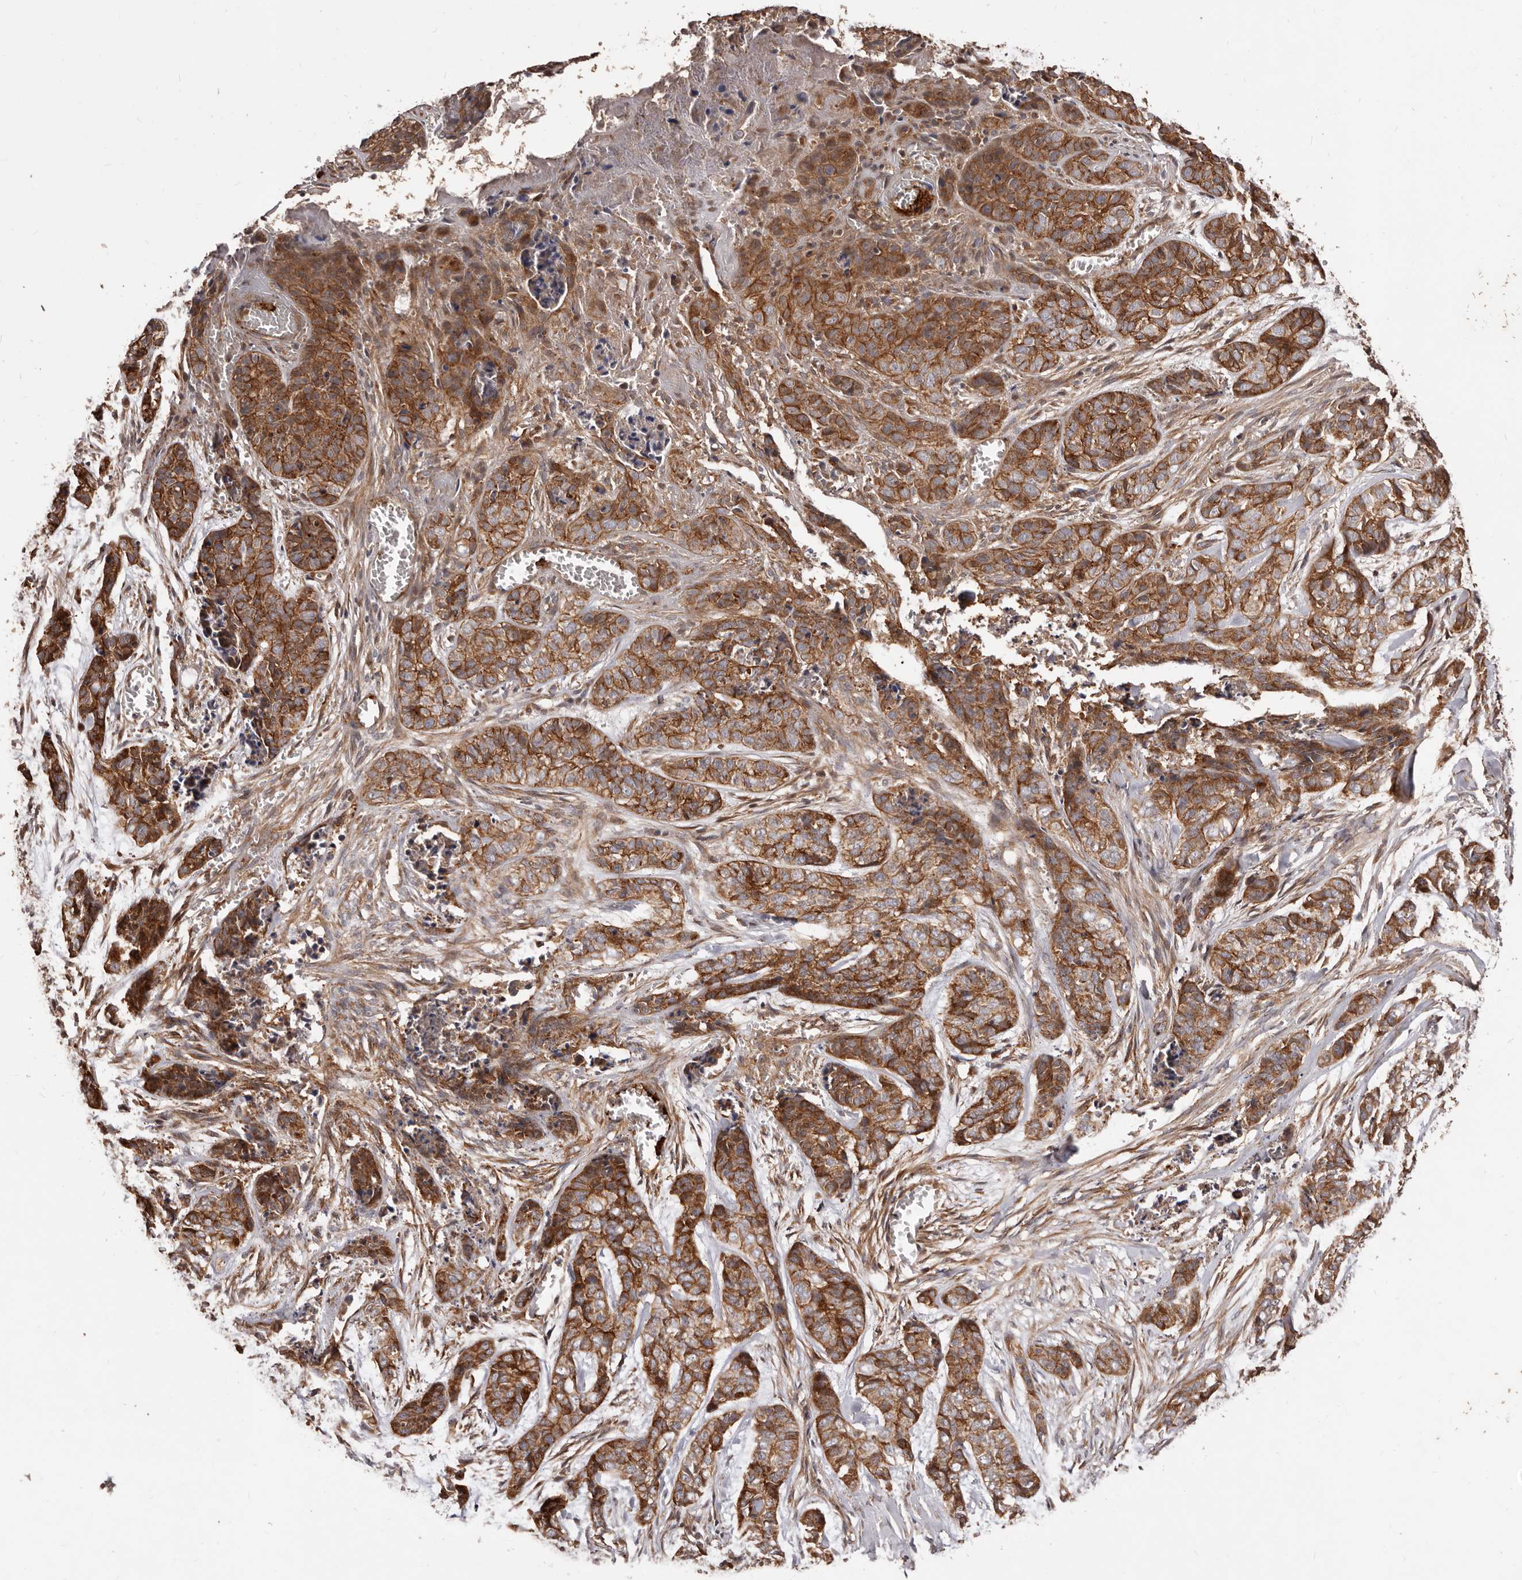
{"staining": {"intensity": "strong", "quantity": ">75%", "location": "cytoplasmic/membranous"}, "tissue": "skin cancer", "cell_type": "Tumor cells", "image_type": "cancer", "snomed": [{"axis": "morphology", "description": "Basal cell carcinoma"}, {"axis": "topography", "description": "Skin"}], "caption": "Immunohistochemistry photomicrograph of neoplastic tissue: human skin basal cell carcinoma stained using IHC reveals high levels of strong protein expression localized specifically in the cytoplasmic/membranous of tumor cells, appearing as a cytoplasmic/membranous brown color.", "gene": "GTPBP1", "patient": {"sex": "female", "age": 64}}